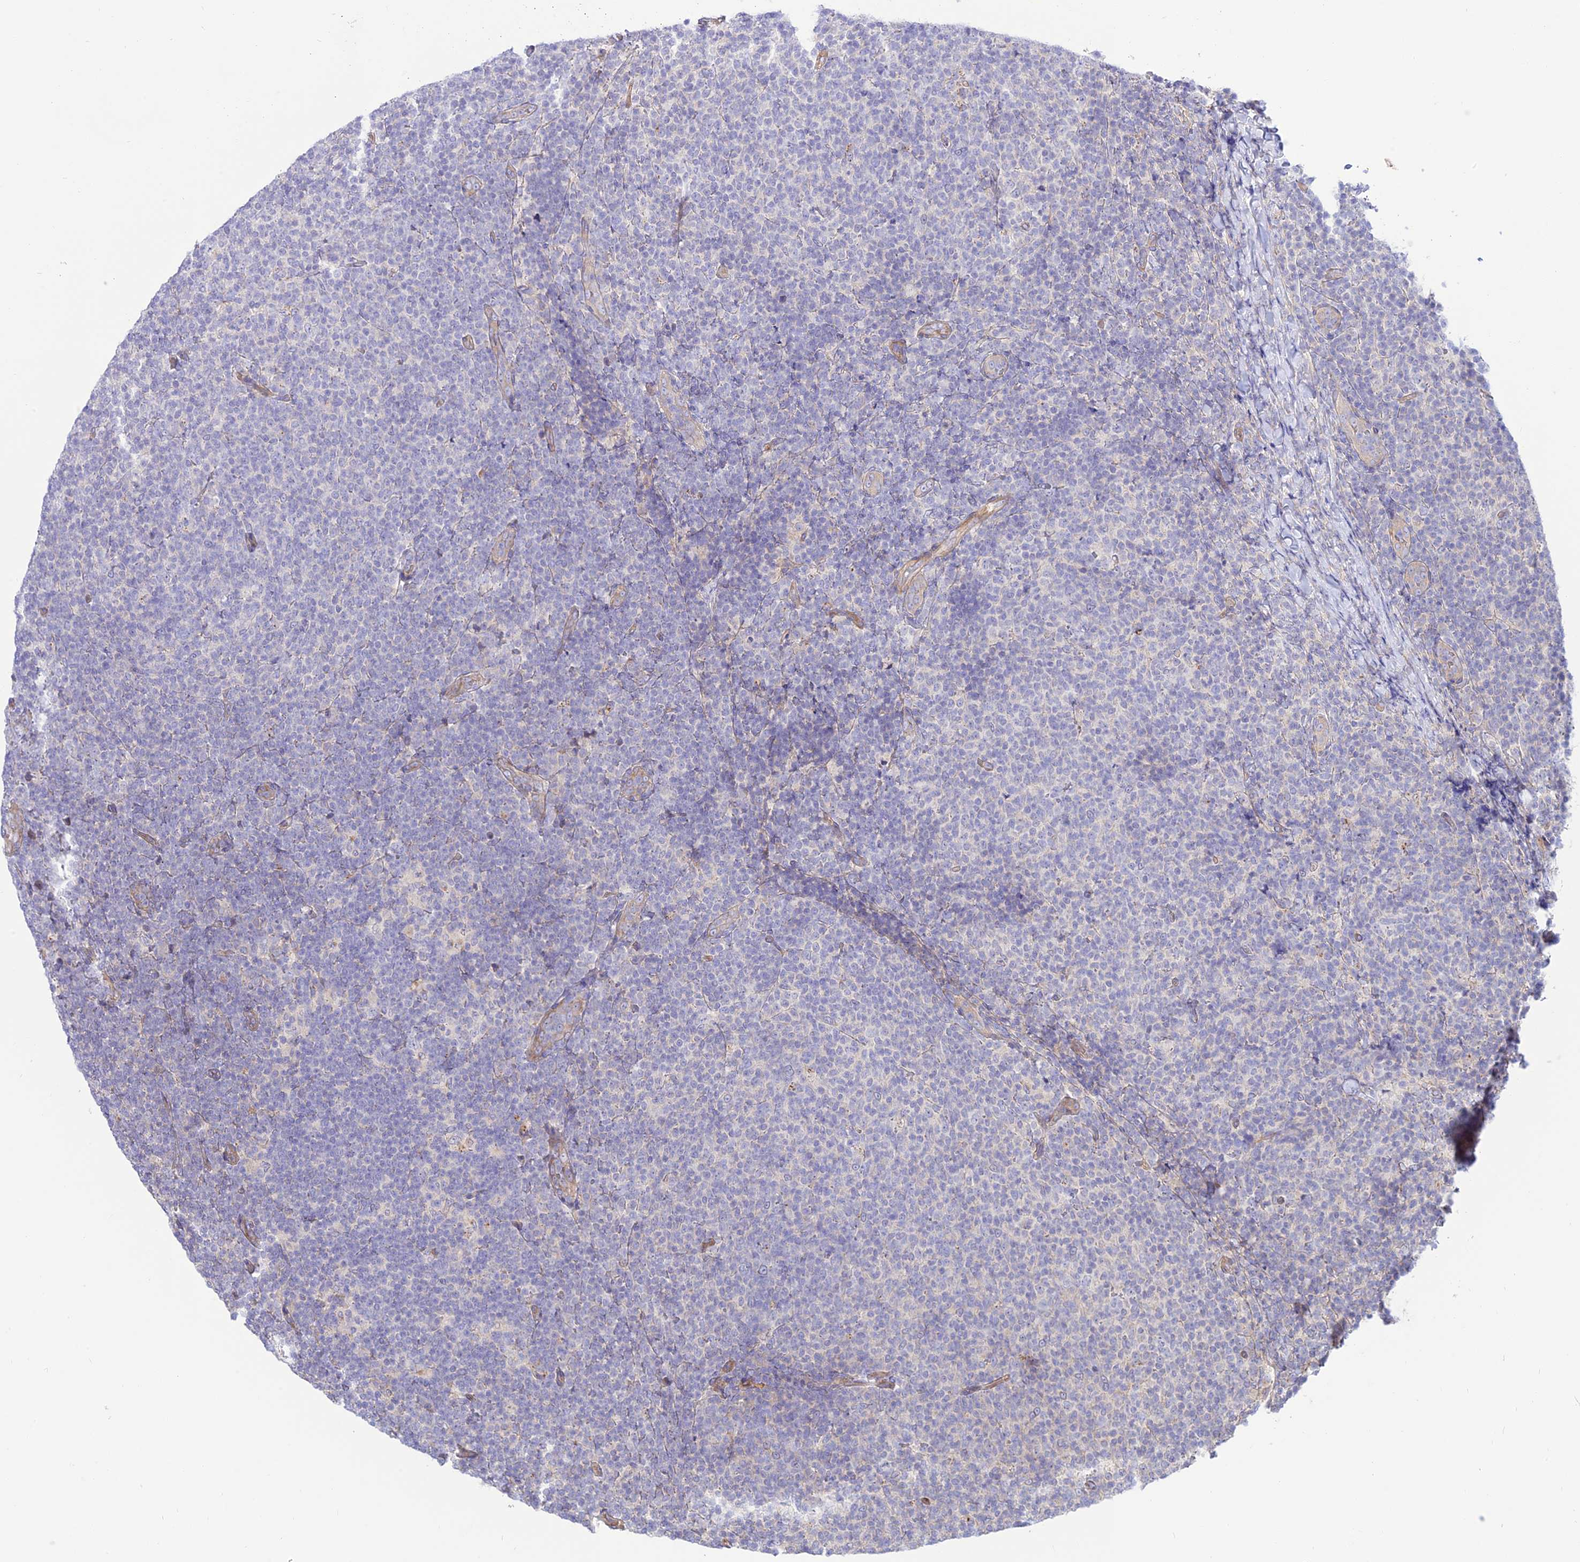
{"staining": {"intensity": "negative", "quantity": "none", "location": "none"}, "tissue": "lymphoma", "cell_type": "Tumor cells", "image_type": "cancer", "snomed": [{"axis": "morphology", "description": "Malignant lymphoma, non-Hodgkin's type, Low grade"}, {"axis": "topography", "description": "Lymph node"}], "caption": "Immunohistochemistry histopathology image of human low-grade malignant lymphoma, non-Hodgkin's type stained for a protein (brown), which exhibits no positivity in tumor cells. The staining is performed using DAB (3,3'-diaminobenzidine) brown chromogen with nuclei counter-stained in using hematoxylin.", "gene": "KCNAB1", "patient": {"sex": "male", "age": 66}}